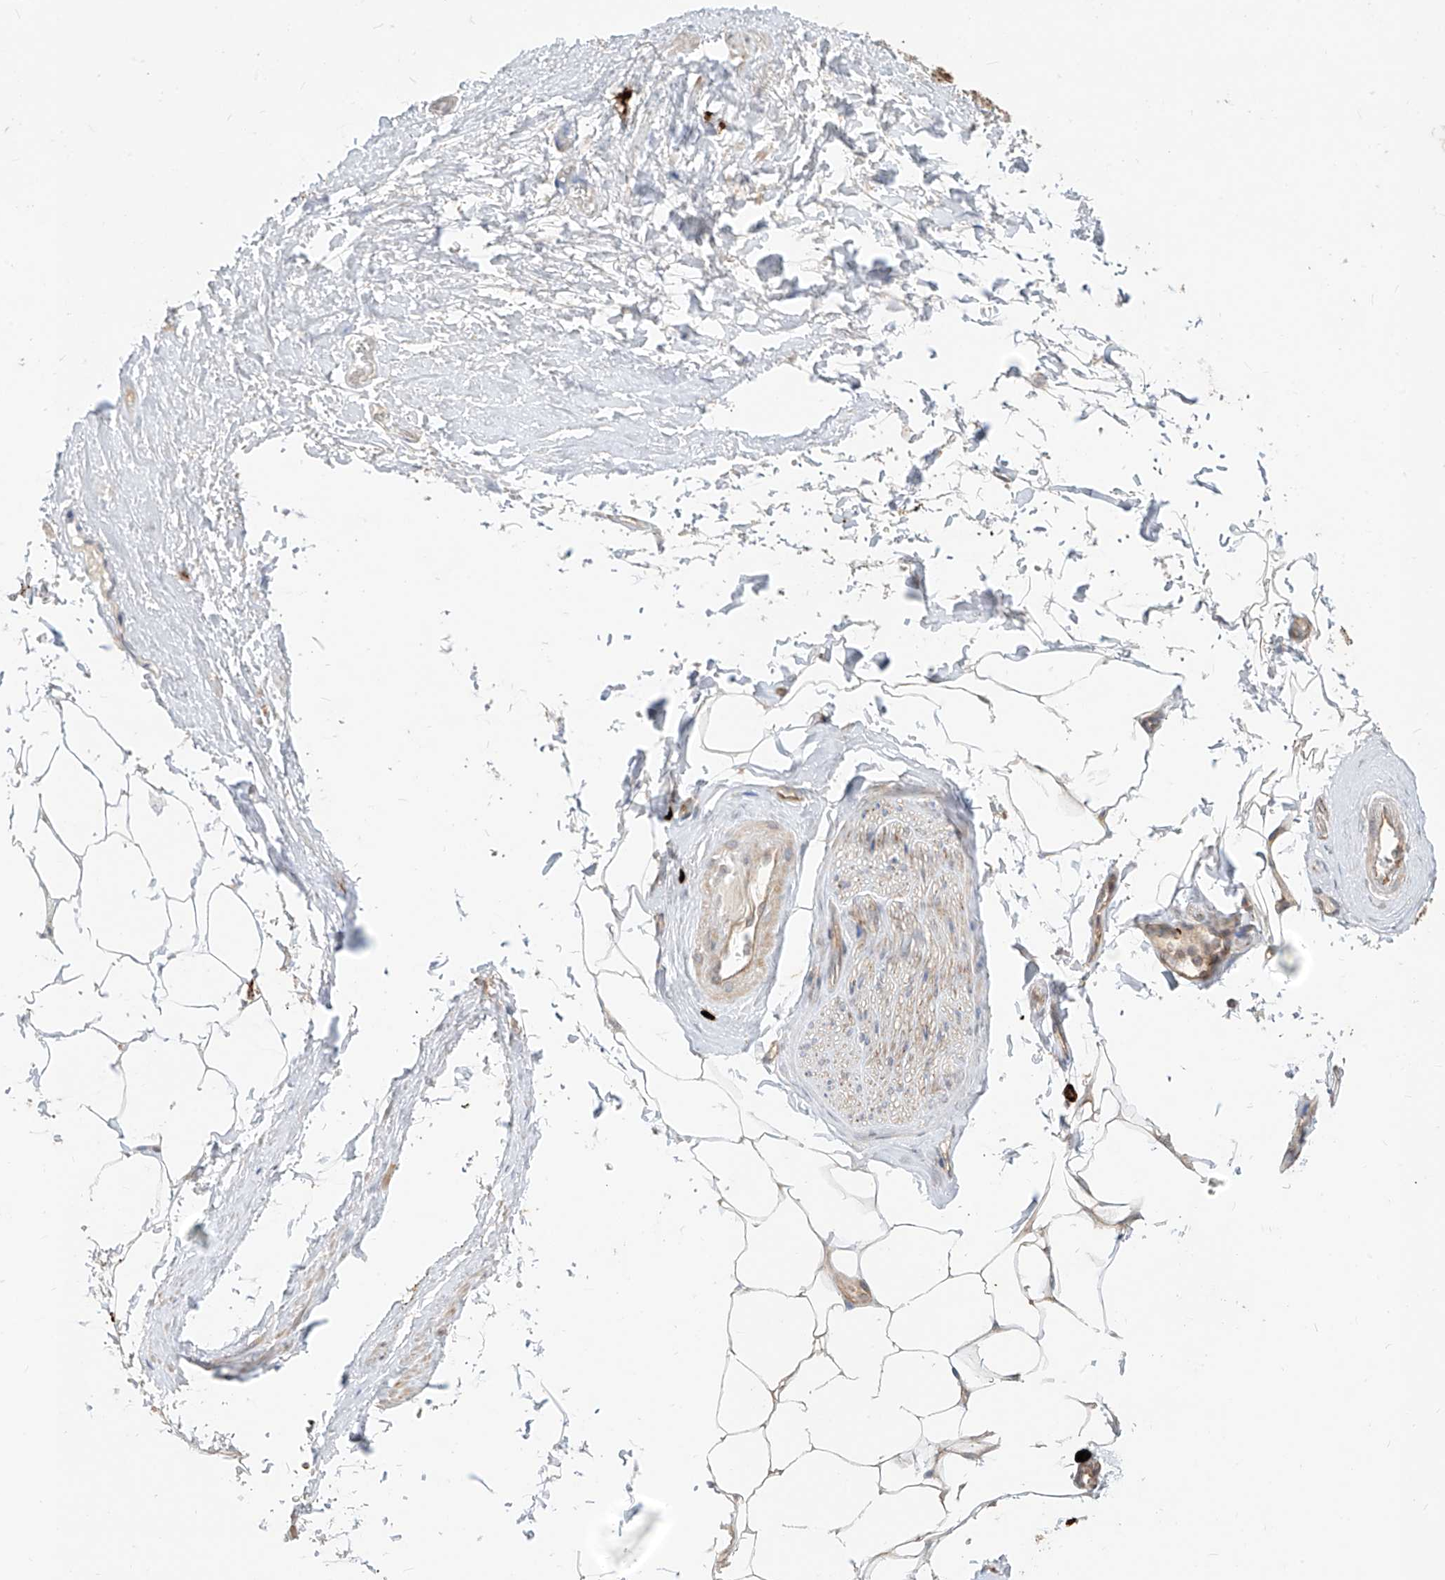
{"staining": {"intensity": "weak", "quantity": ">75%", "location": "cytoplasmic/membranous,nuclear"}, "tissue": "adipose tissue", "cell_type": "Adipocytes", "image_type": "normal", "snomed": [{"axis": "morphology", "description": "Normal tissue, NOS"}, {"axis": "morphology", "description": "Adenocarcinoma, Low grade"}, {"axis": "topography", "description": "Prostate"}, {"axis": "topography", "description": "Peripheral nerve tissue"}], "caption": "High-magnification brightfield microscopy of unremarkable adipose tissue stained with DAB (brown) and counterstained with hematoxylin (blue). adipocytes exhibit weak cytoplasmic/membranous,nuclear staining is identified in approximately>75% of cells.", "gene": "MTUS2", "patient": {"sex": "male", "age": 63}}